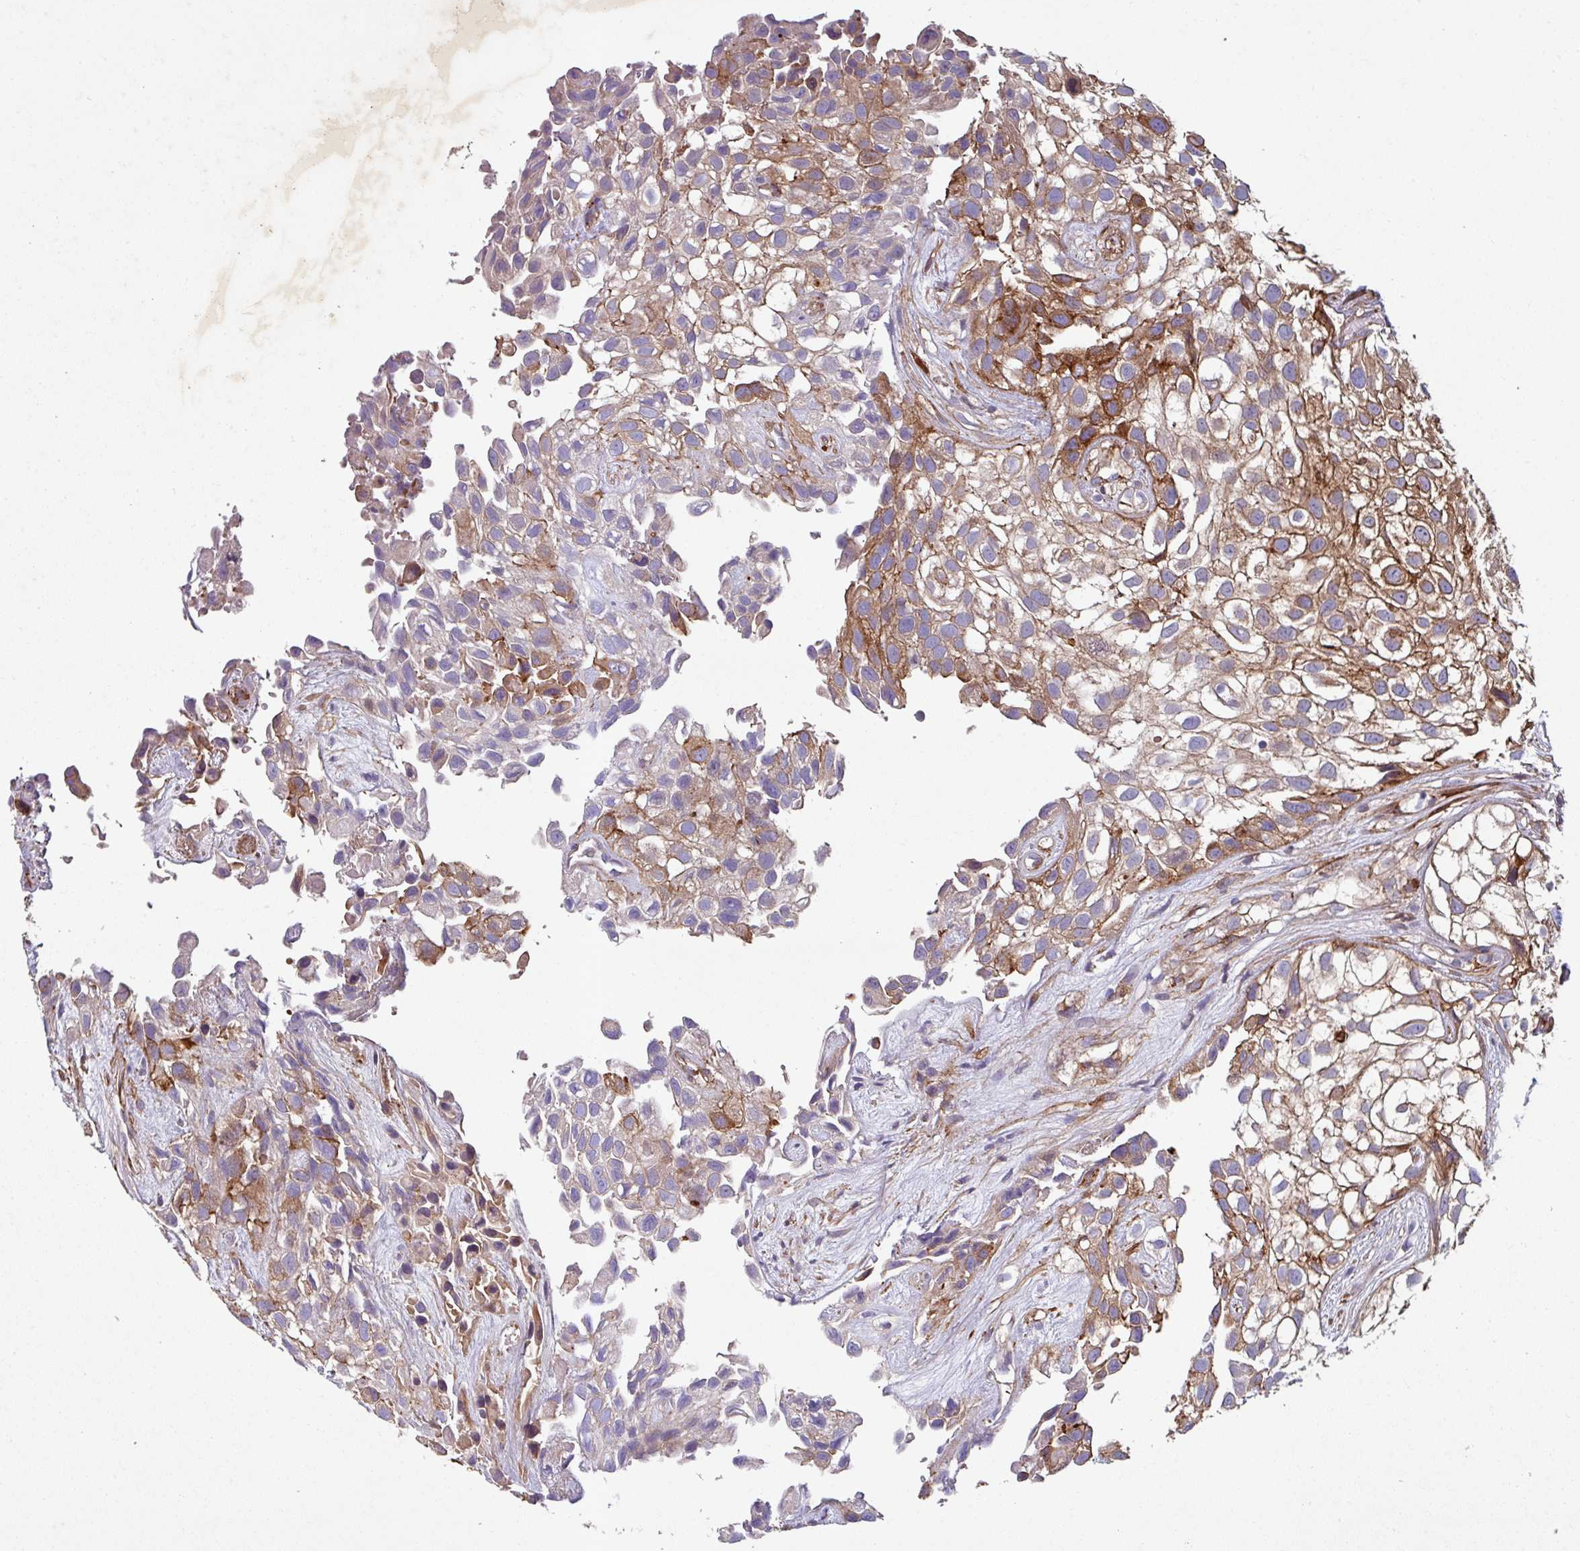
{"staining": {"intensity": "moderate", "quantity": ">75%", "location": "cytoplasmic/membranous"}, "tissue": "urothelial cancer", "cell_type": "Tumor cells", "image_type": "cancer", "snomed": [{"axis": "morphology", "description": "Urothelial carcinoma, High grade"}, {"axis": "topography", "description": "Urinary bladder"}], "caption": "Immunohistochemistry (IHC) (DAB (3,3'-diaminobenzidine)) staining of human urothelial cancer reveals moderate cytoplasmic/membranous protein staining in approximately >75% of tumor cells.", "gene": "ATP2C2", "patient": {"sex": "male", "age": 56}}